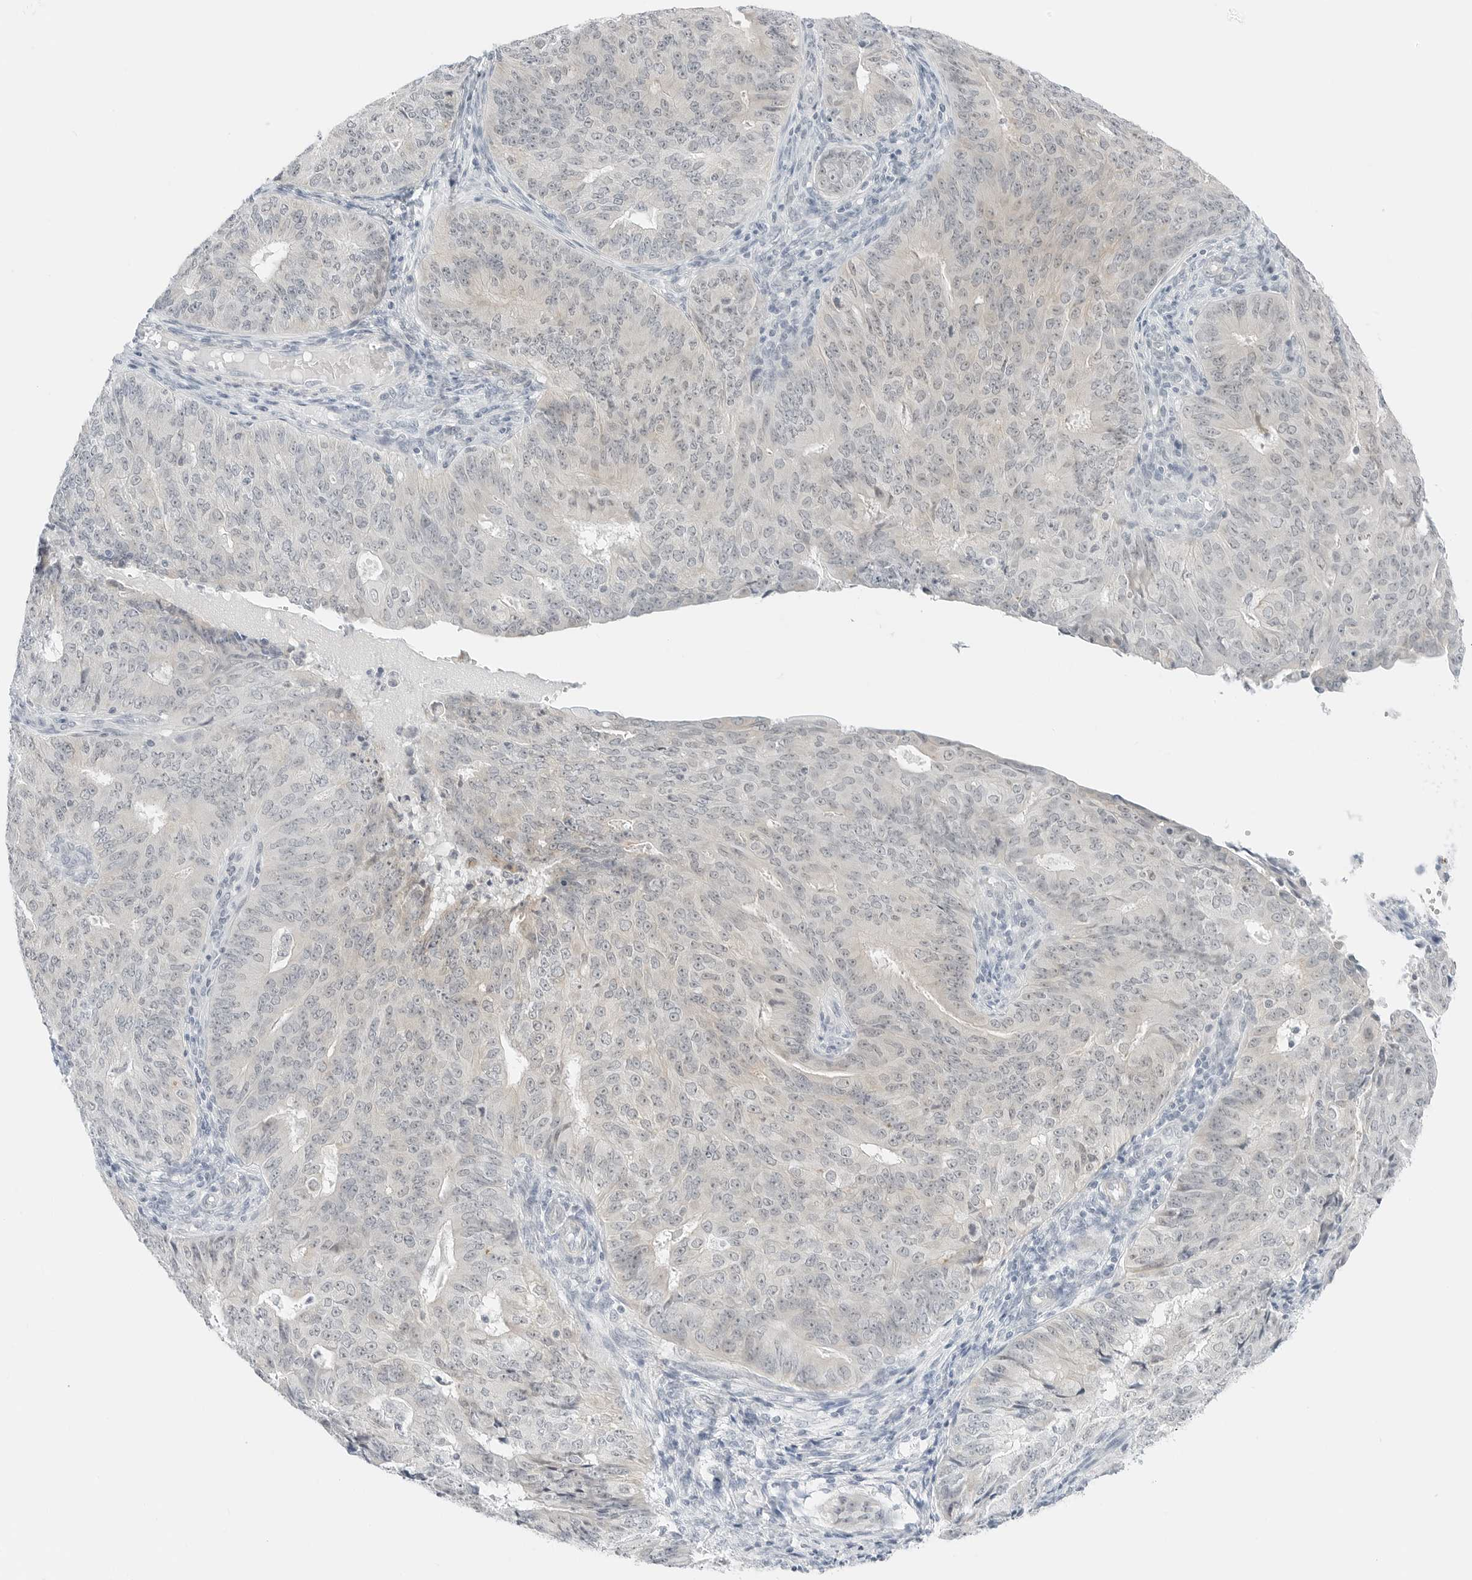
{"staining": {"intensity": "negative", "quantity": "none", "location": "none"}, "tissue": "endometrial cancer", "cell_type": "Tumor cells", "image_type": "cancer", "snomed": [{"axis": "morphology", "description": "Adenocarcinoma, NOS"}, {"axis": "topography", "description": "Endometrium"}], "caption": "Protein analysis of endometrial adenocarcinoma displays no significant positivity in tumor cells.", "gene": "CCSAP", "patient": {"sex": "female", "age": 32}}